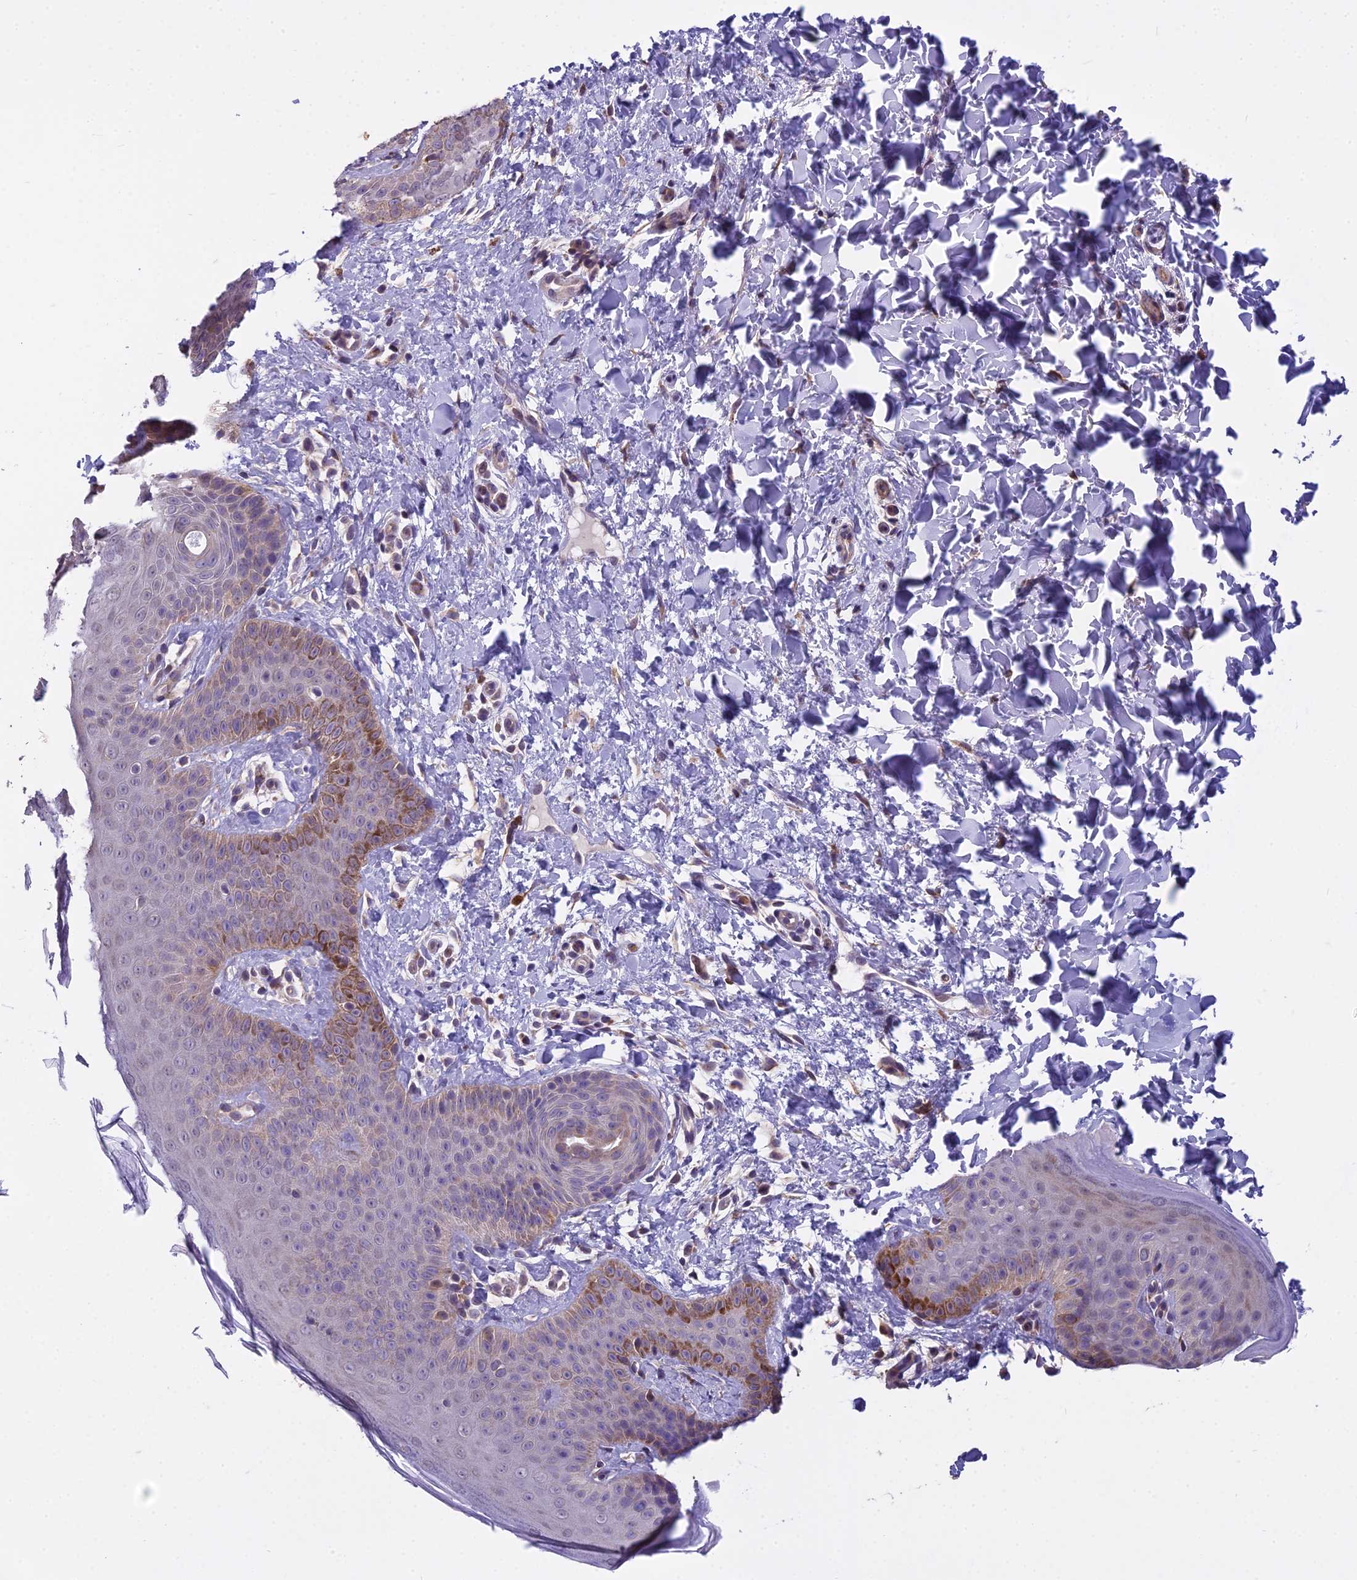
{"staining": {"intensity": "moderate", "quantity": "<25%", "location": "cytoplasmic/membranous"}, "tissue": "skin", "cell_type": "Epidermal cells", "image_type": "normal", "snomed": [{"axis": "morphology", "description": "Normal tissue, NOS"}, {"axis": "morphology", "description": "Neoplasm, malignant, NOS"}, {"axis": "topography", "description": "Anal"}], "caption": "Protein staining of unremarkable skin exhibits moderate cytoplasmic/membranous positivity in approximately <25% of epidermal cells. The staining is performed using DAB brown chromogen to label protein expression. The nuclei are counter-stained blue using hematoxylin.", "gene": "DUS2", "patient": {"sex": "male", "age": 47}}